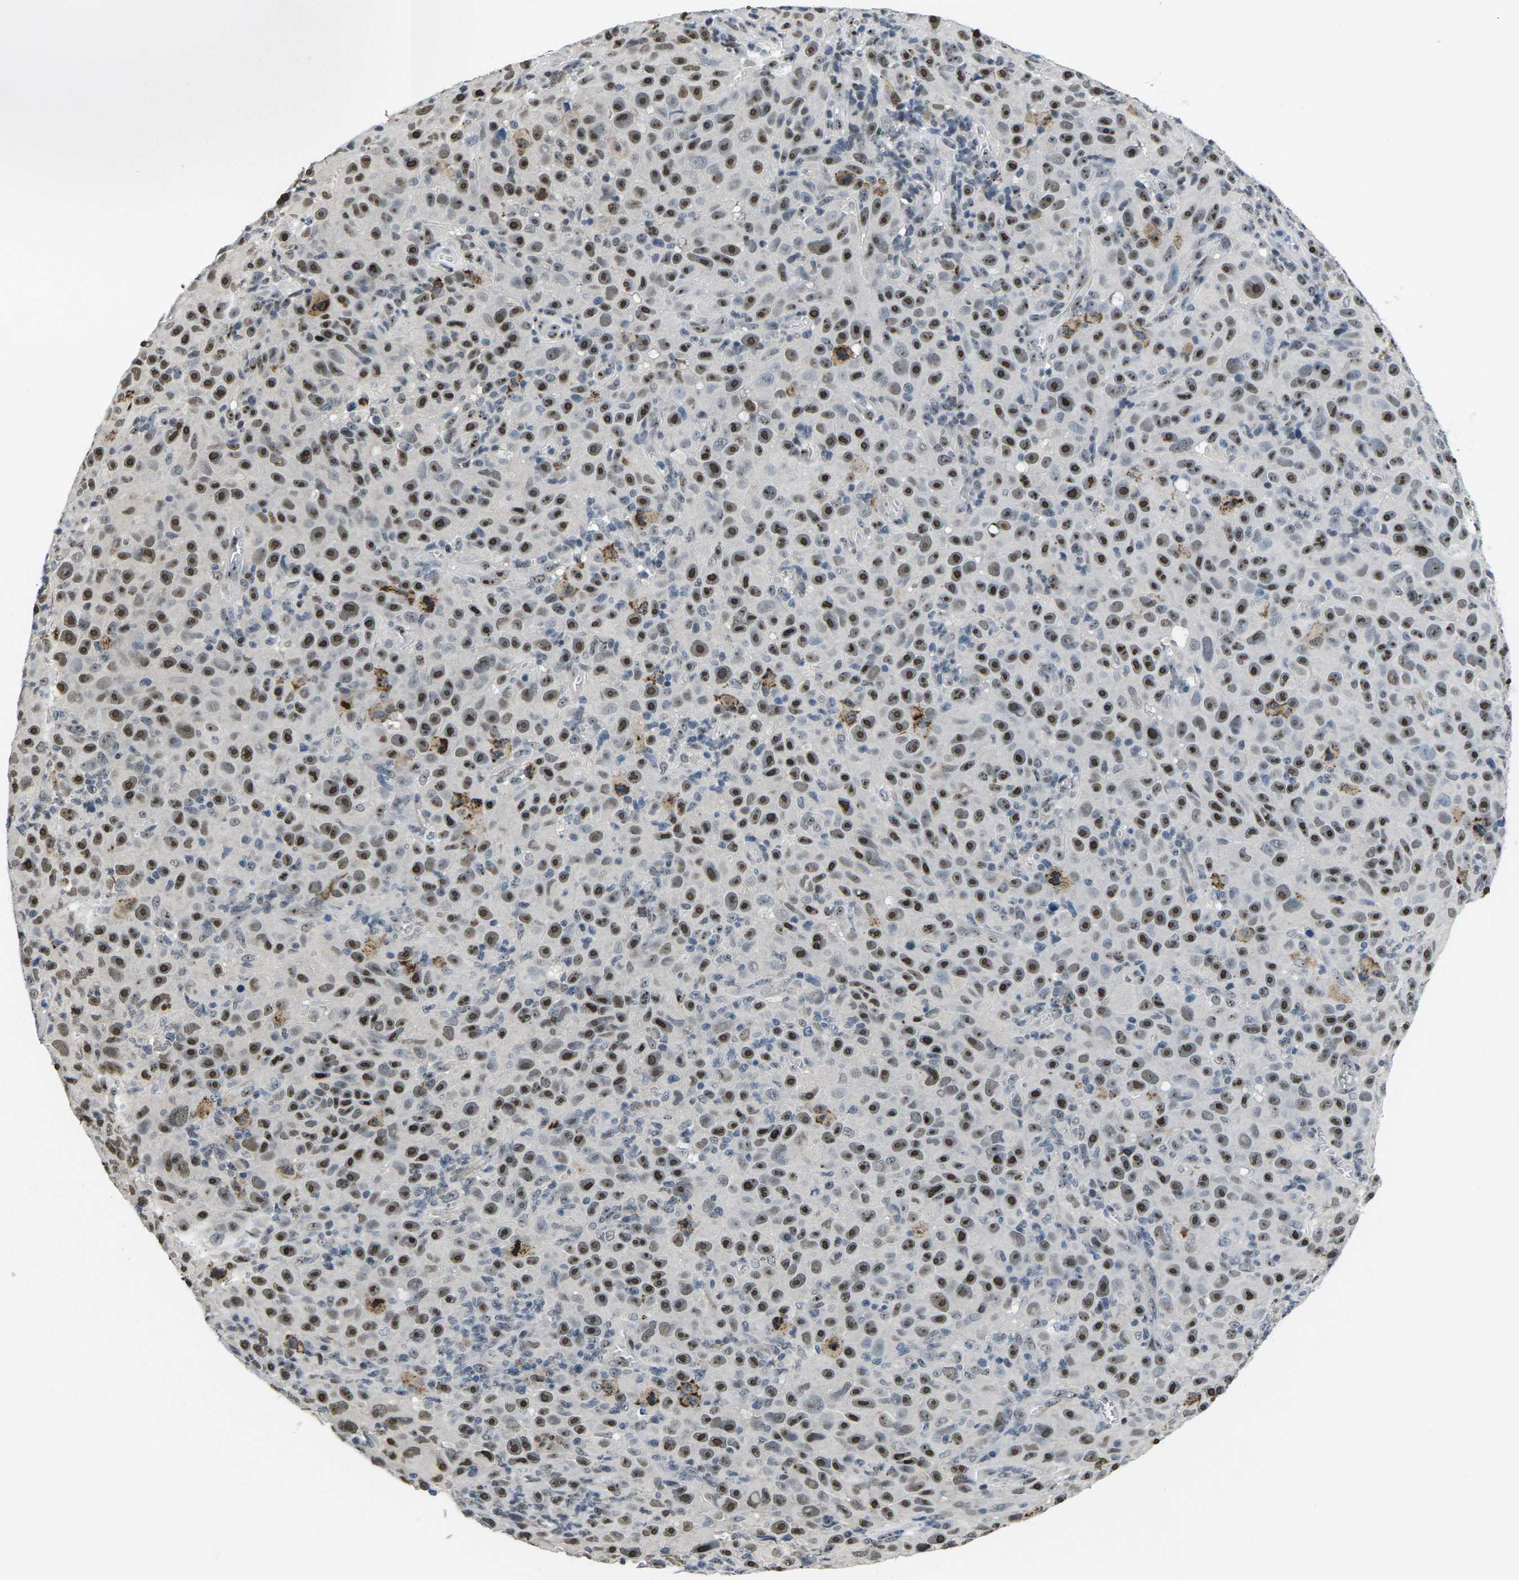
{"staining": {"intensity": "strong", "quantity": ">75%", "location": "nuclear"}, "tissue": "melanoma", "cell_type": "Tumor cells", "image_type": "cancer", "snomed": [{"axis": "morphology", "description": "Malignant melanoma, NOS"}, {"axis": "topography", "description": "Skin"}], "caption": "Immunohistochemistry image of neoplastic tissue: human melanoma stained using IHC demonstrates high levels of strong protein expression localized specifically in the nuclear of tumor cells, appearing as a nuclear brown color.", "gene": "NSRP1", "patient": {"sex": "female", "age": 82}}